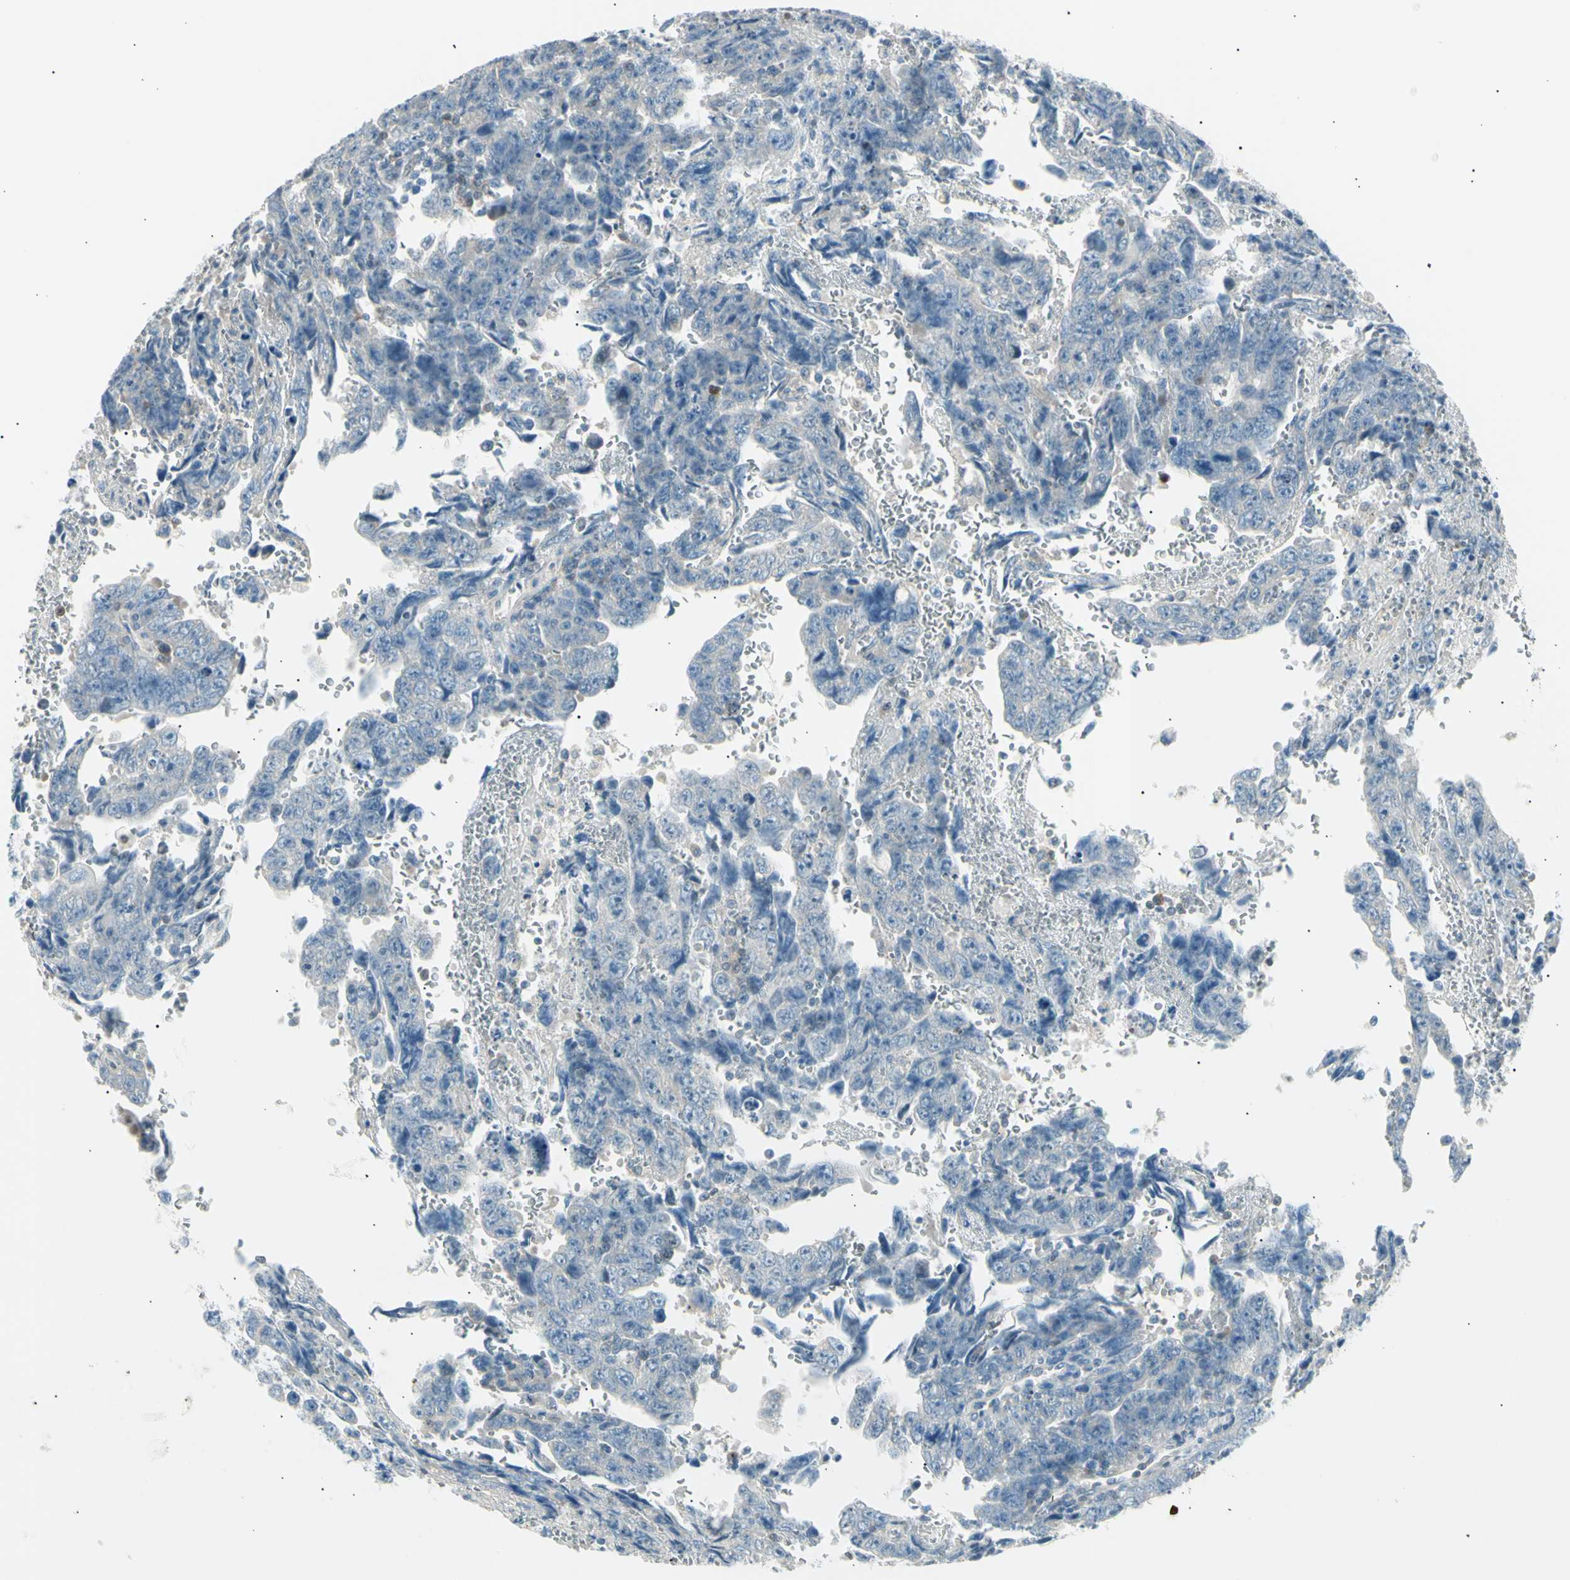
{"staining": {"intensity": "negative", "quantity": "none", "location": "none"}, "tissue": "testis cancer", "cell_type": "Tumor cells", "image_type": "cancer", "snomed": [{"axis": "morphology", "description": "Carcinoma, Embryonal, NOS"}, {"axis": "topography", "description": "Testis"}], "caption": "High power microscopy photomicrograph of an immunohistochemistry histopathology image of testis cancer (embryonal carcinoma), revealing no significant staining in tumor cells.", "gene": "LHPP", "patient": {"sex": "male", "age": 28}}